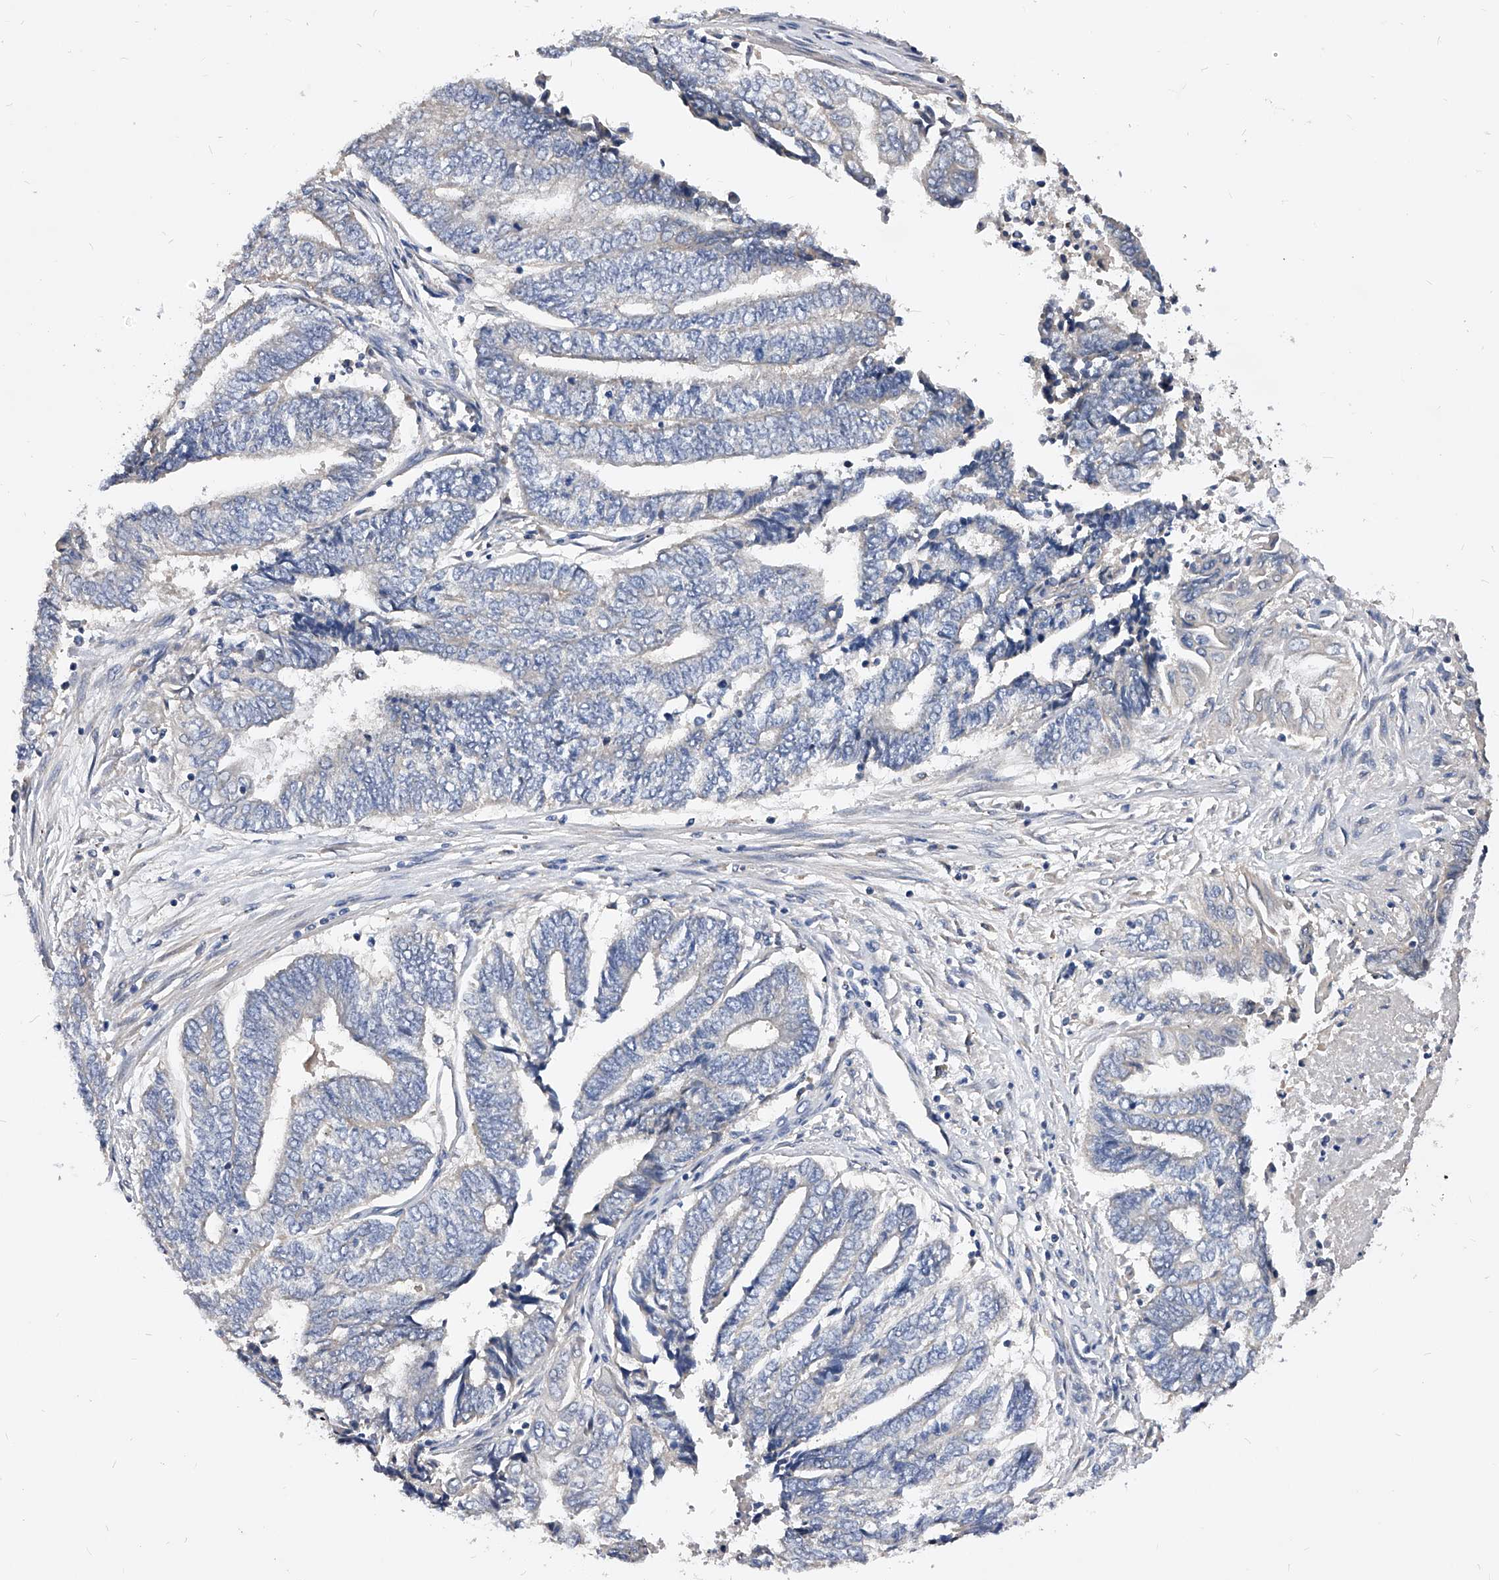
{"staining": {"intensity": "negative", "quantity": "none", "location": "none"}, "tissue": "endometrial cancer", "cell_type": "Tumor cells", "image_type": "cancer", "snomed": [{"axis": "morphology", "description": "Adenocarcinoma, NOS"}, {"axis": "topography", "description": "Uterus"}, {"axis": "topography", "description": "Endometrium"}], "caption": "Immunohistochemistry of endometrial adenocarcinoma exhibits no expression in tumor cells. The staining was performed using DAB (3,3'-diaminobenzidine) to visualize the protein expression in brown, while the nuclei were stained in blue with hematoxylin (Magnification: 20x).", "gene": "ARL4C", "patient": {"sex": "female", "age": 70}}